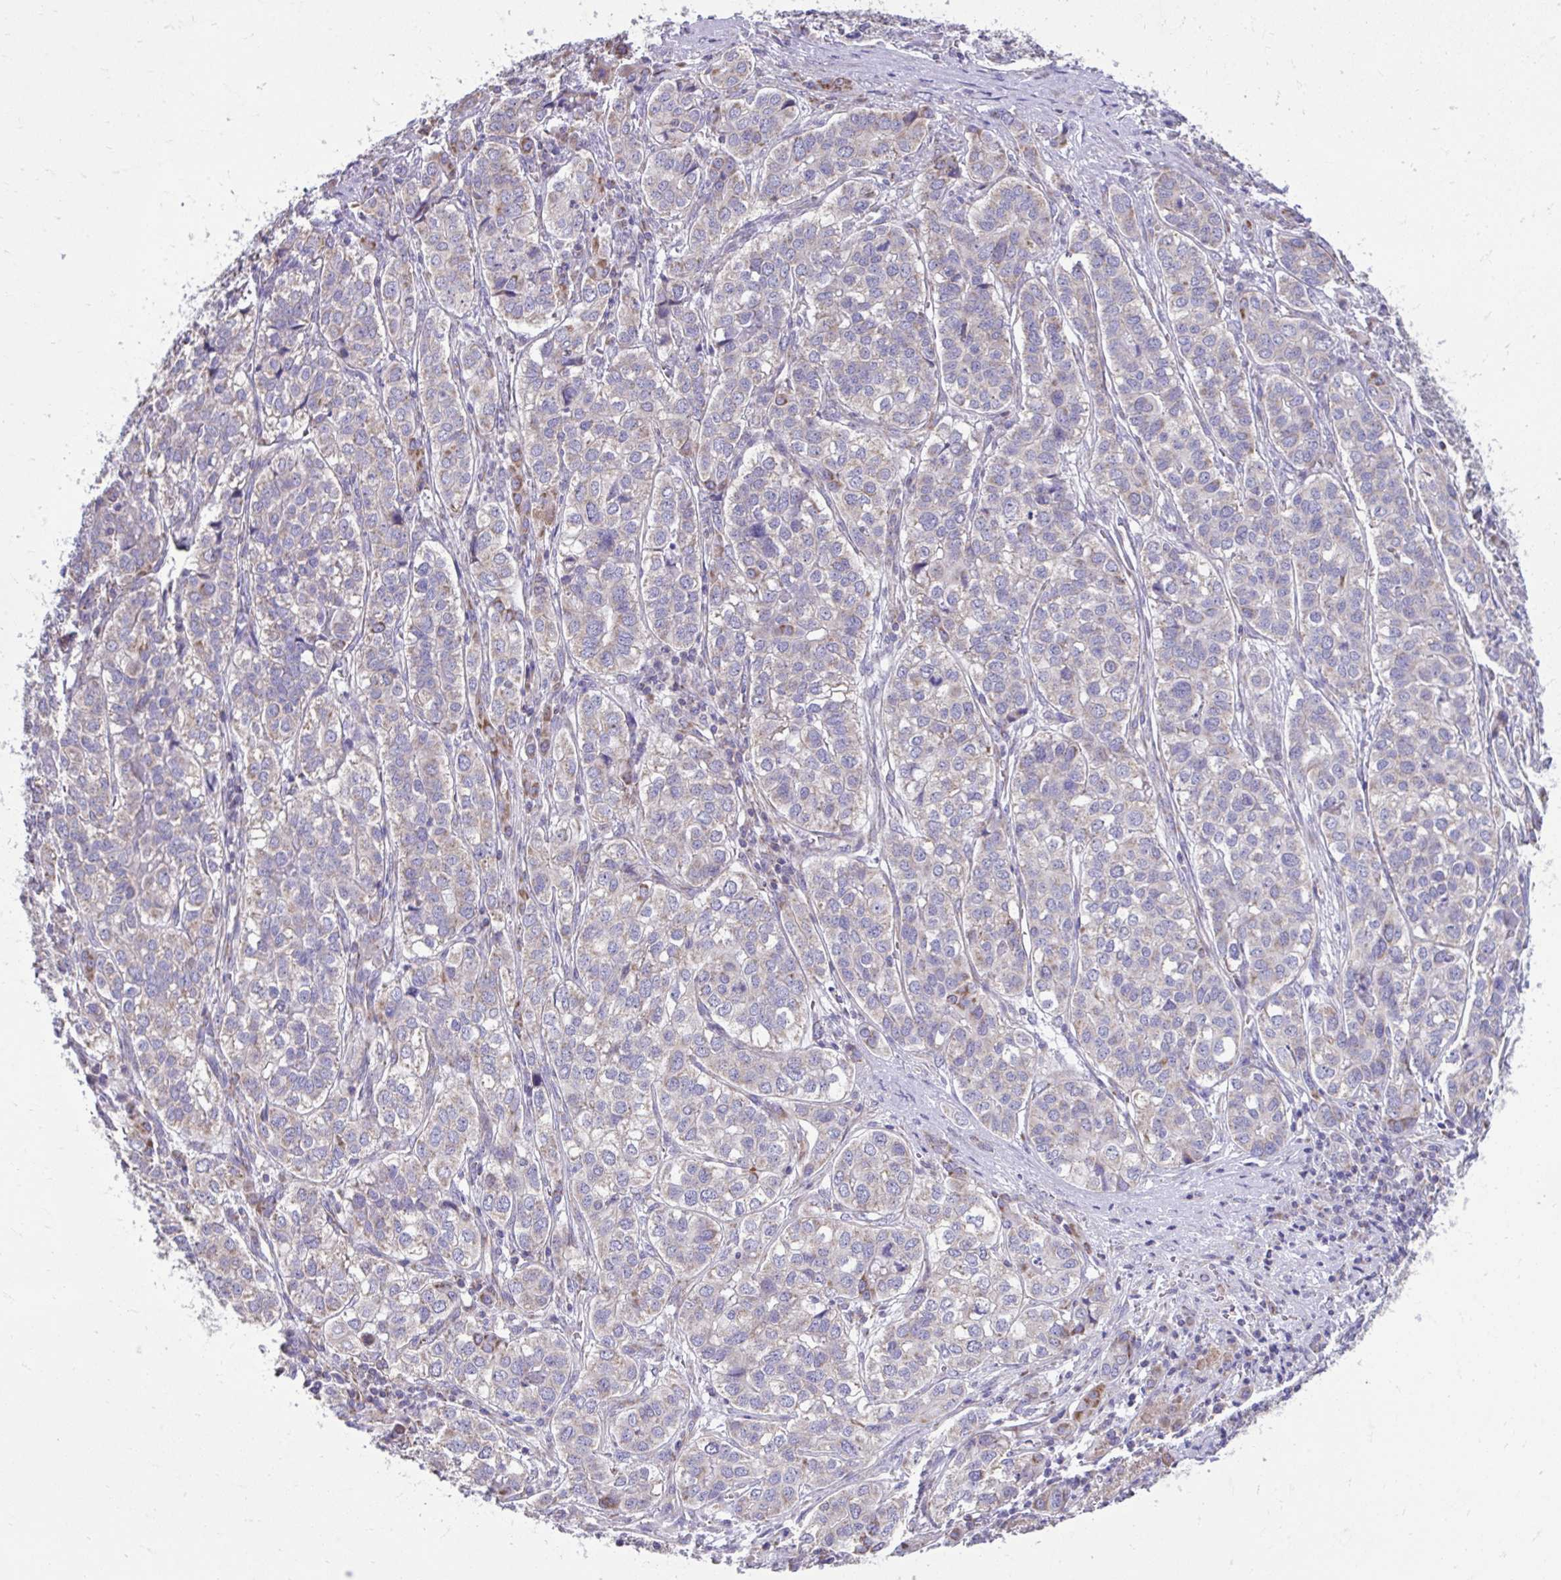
{"staining": {"intensity": "negative", "quantity": "none", "location": "none"}, "tissue": "liver cancer", "cell_type": "Tumor cells", "image_type": "cancer", "snomed": [{"axis": "morphology", "description": "Cholangiocarcinoma"}, {"axis": "topography", "description": "Liver"}], "caption": "High magnification brightfield microscopy of liver cancer (cholangiocarcinoma) stained with DAB (brown) and counterstained with hematoxylin (blue): tumor cells show no significant staining. The staining was performed using DAB to visualize the protein expression in brown, while the nuclei were stained in blue with hematoxylin (Magnification: 20x).", "gene": "LINGO4", "patient": {"sex": "male", "age": 56}}